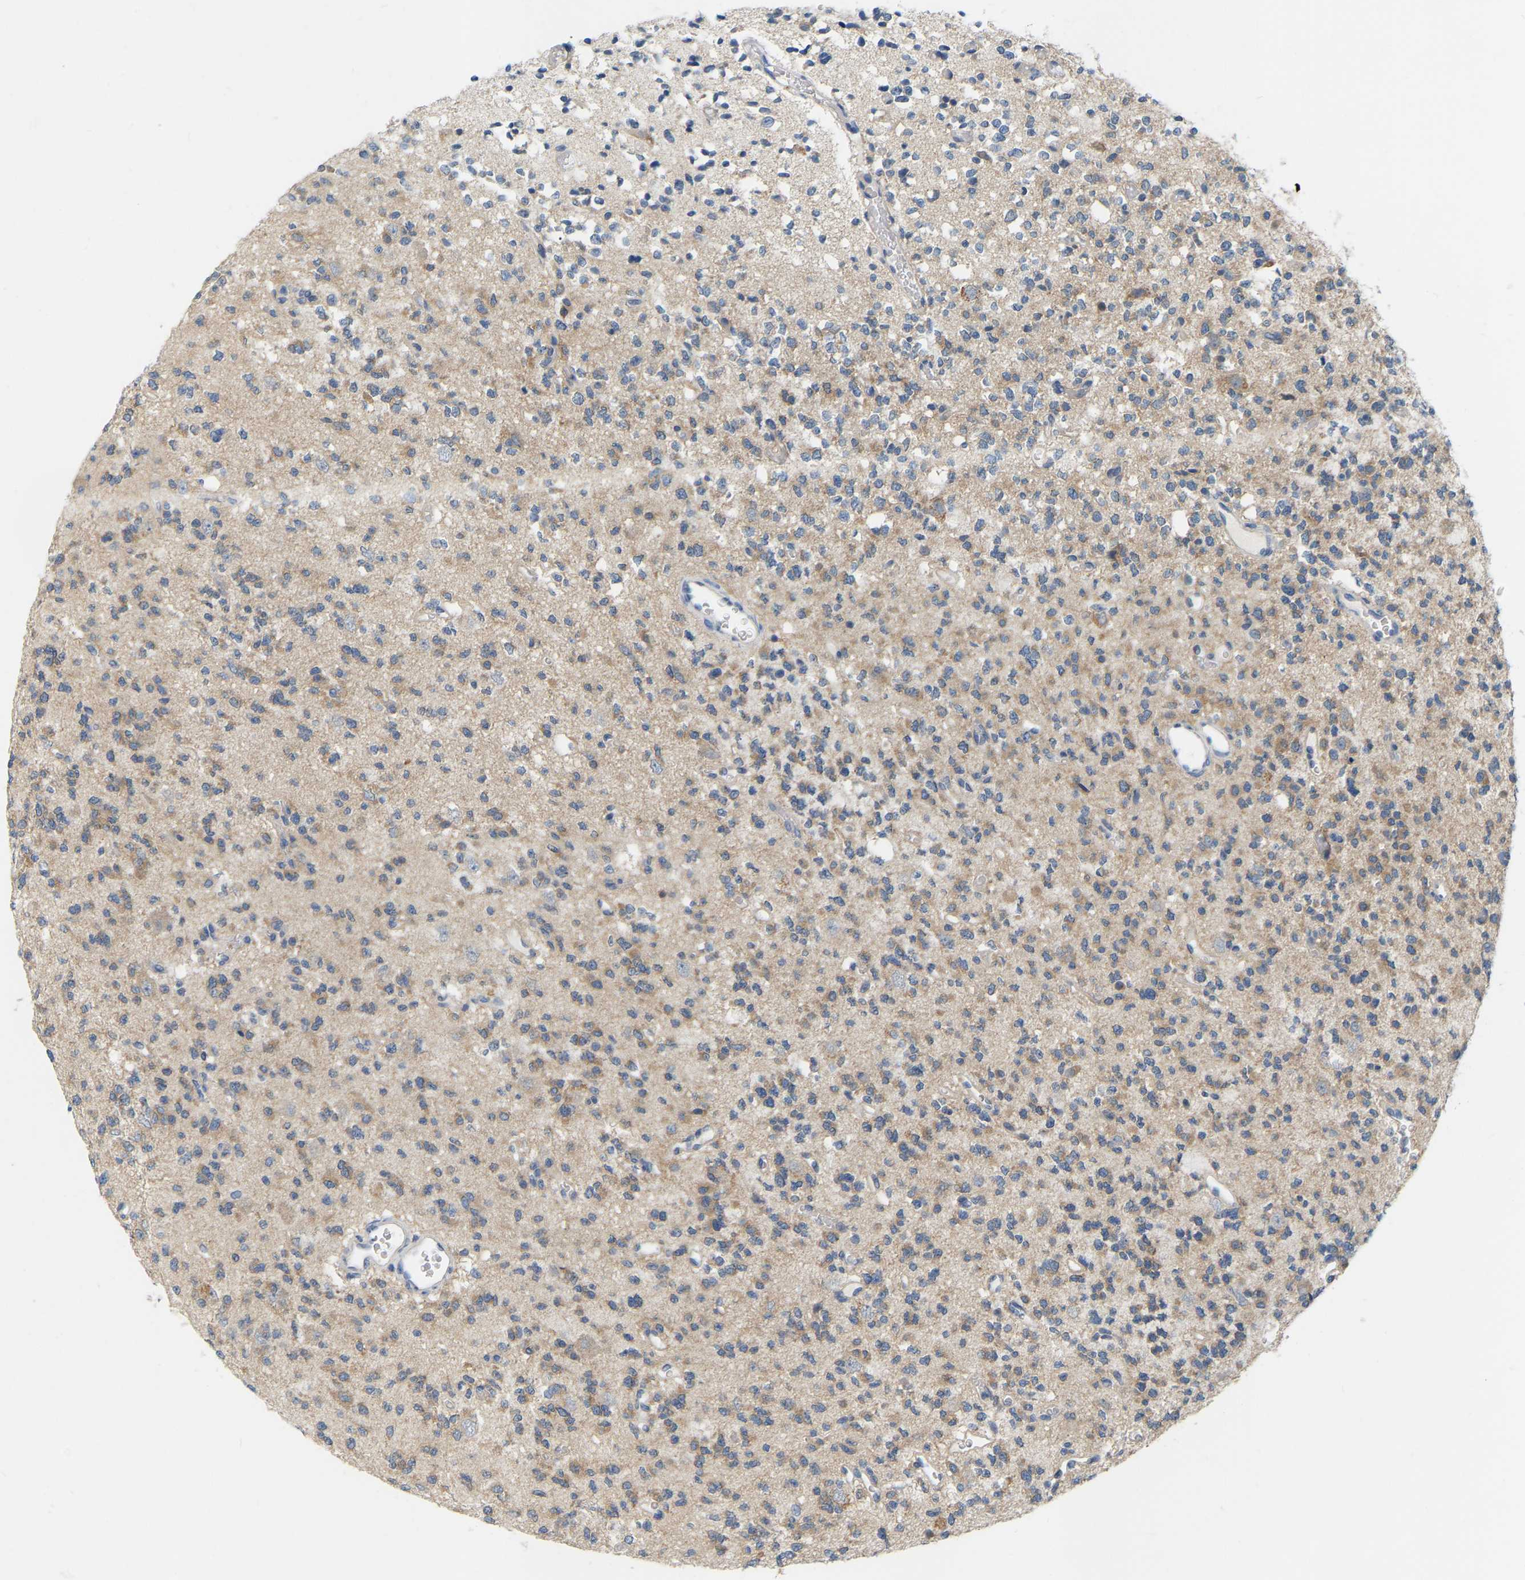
{"staining": {"intensity": "moderate", "quantity": ">75%", "location": "cytoplasmic/membranous"}, "tissue": "glioma", "cell_type": "Tumor cells", "image_type": "cancer", "snomed": [{"axis": "morphology", "description": "Glioma, malignant, Low grade"}, {"axis": "topography", "description": "Brain"}], "caption": "Tumor cells demonstrate medium levels of moderate cytoplasmic/membranous staining in approximately >75% of cells in malignant glioma (low-grade).", "gene": "WIPI2", "patient": {"sex": "male", "age": 38}}